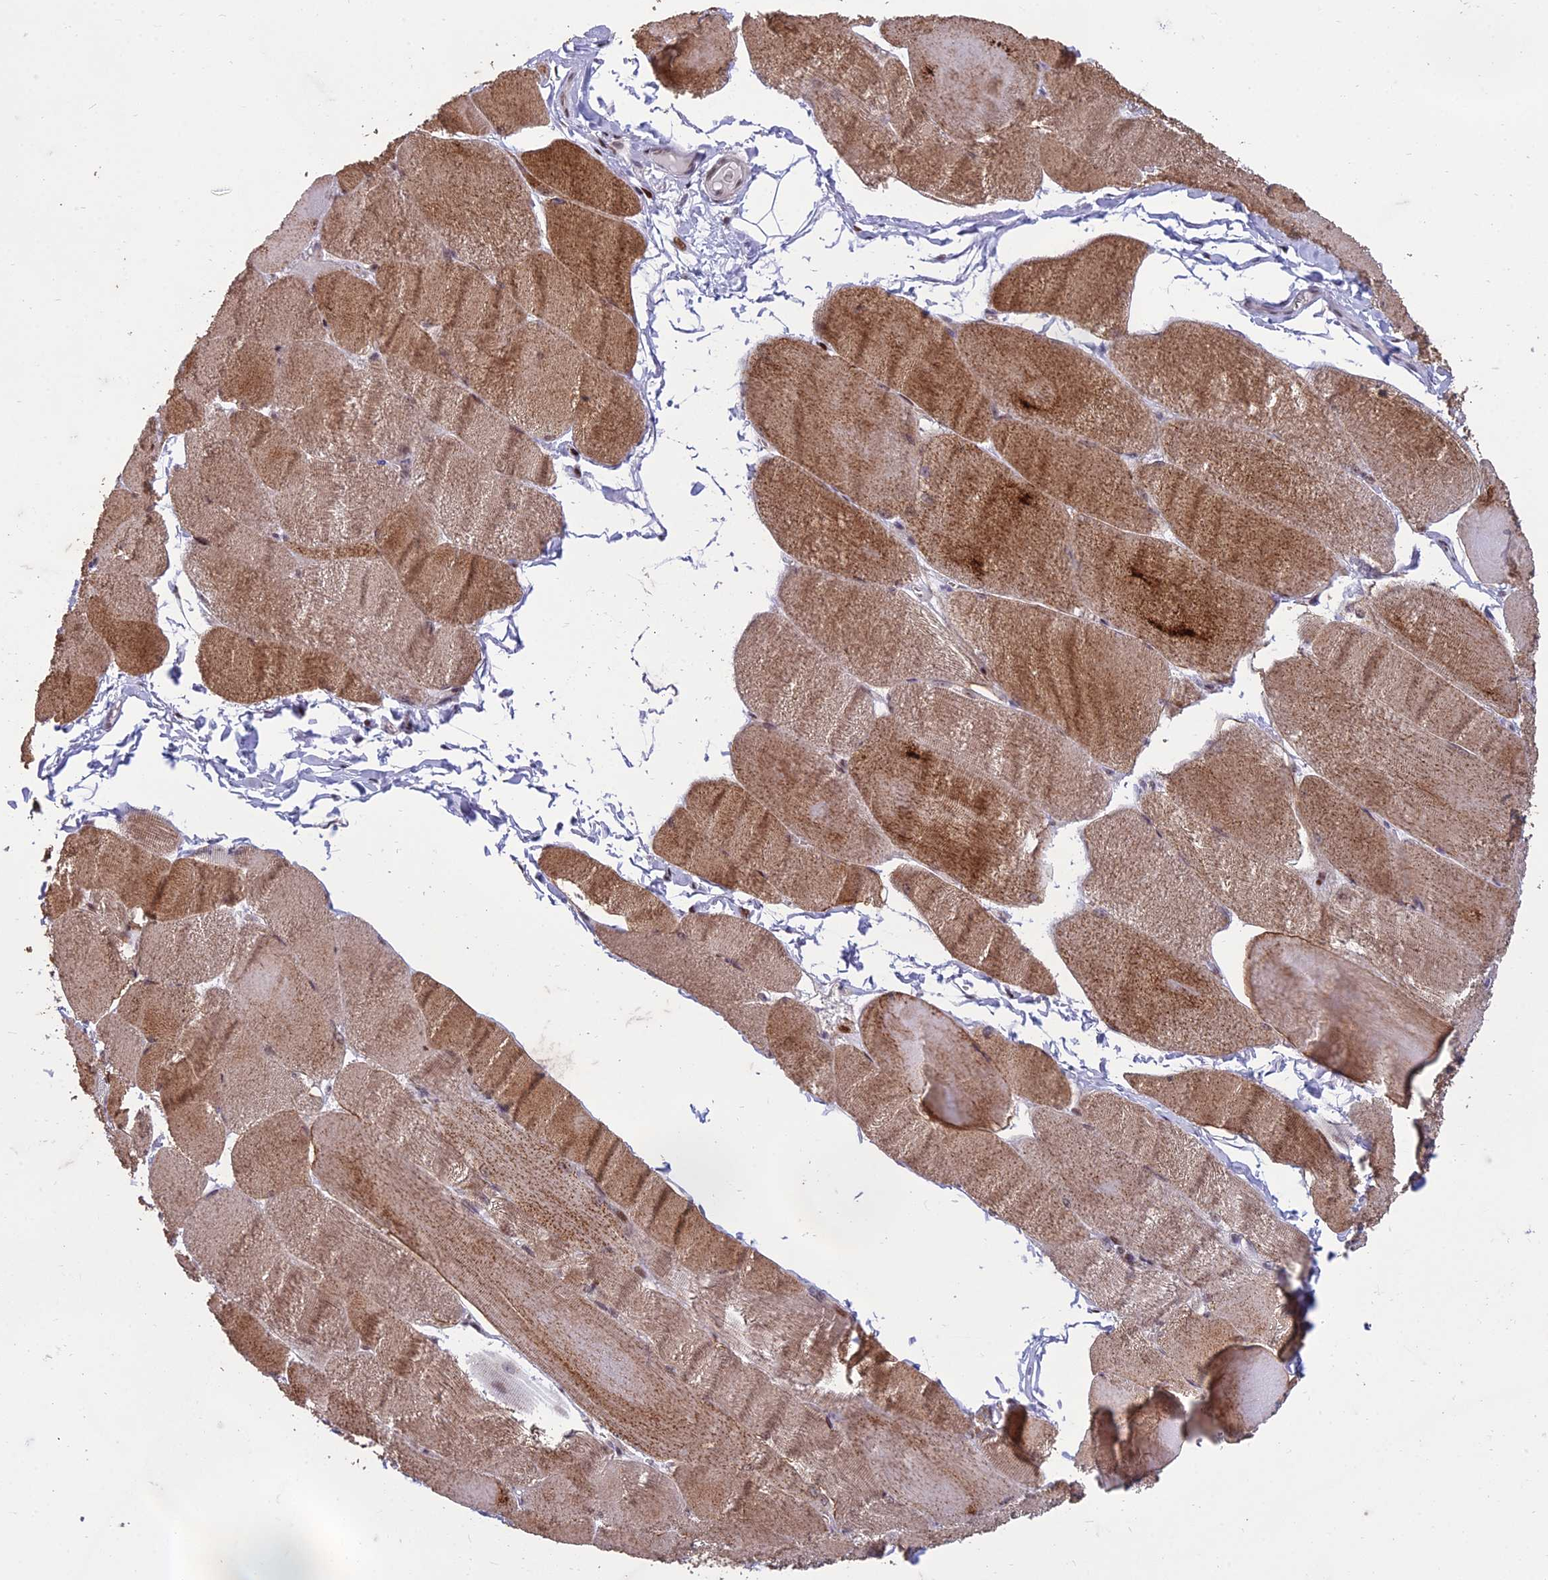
{"staining": {"intensity": "moderate", "quantity": ">75%", "location": "cytoplasmic/membranous,nuclear"}, "tissue": "skeletal muscle", "cell_type": "Myocytes", "image_type": "normal", "snomed": [{"axis": "morphology", "description": "Normal tissue, NOS"}, {"axis": "morphology", "description": "Basal cell carcinoma"}, {"axis": "topography", "description": "Skeletal muscle"}], "caption": "Immunohistochemistry (IHC) of unremarkable human skeletal muscle displays medium levels of moderate cytoplasmic/membranous,nuclear expression in about >75% of myocytes.", "gene": "RANBP3", "patient": {"sex": "female", "age": 64}}